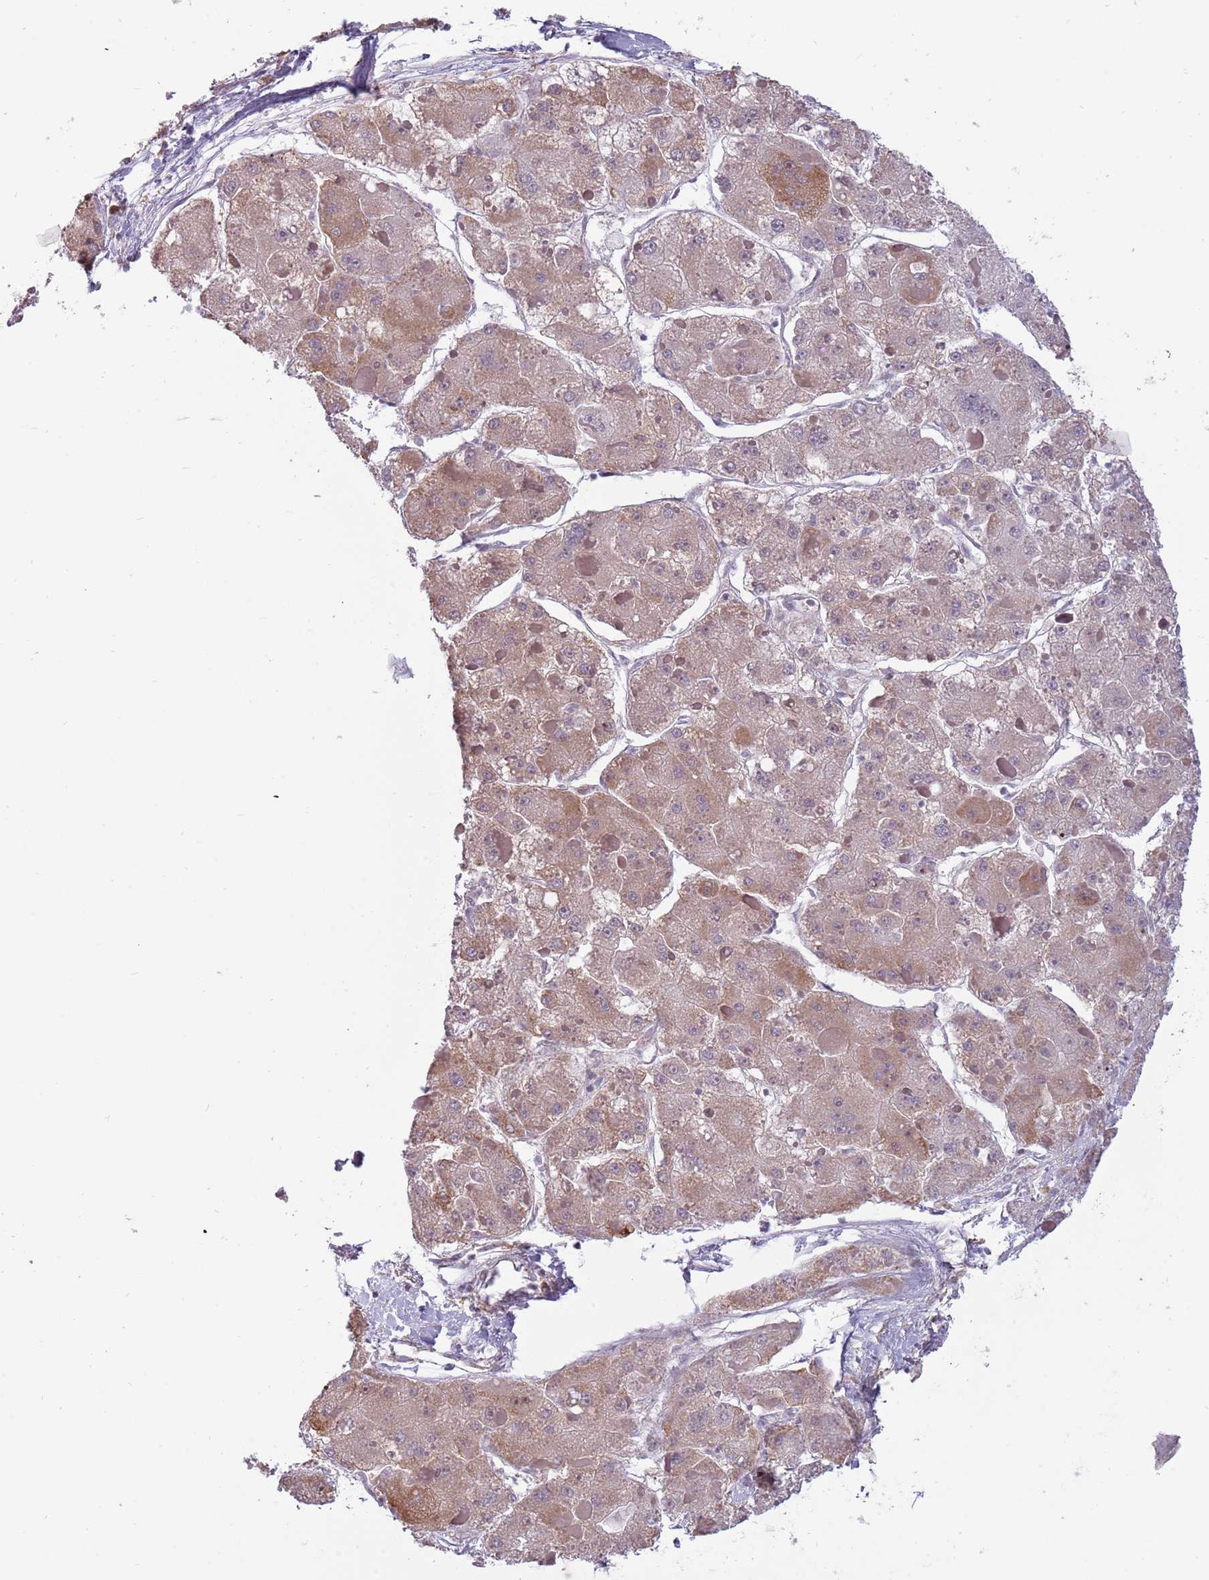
{"staining": {"intensity": "moderate", "quantity": "<25%", "location": "cytoplasmic/membranous"}, "tissue": "liver cancer", "cell_type": "Tumor cells", "image_type": "cancer", "snomed": [{"axis": "morphology", "description": "Carcinoma, Hepatocellular, NOS"}, {"axis": "topography", "description": "Liver"}], "caption": "Liver cancer stained with a protein marker shows moderate staining in tumor cells.", "gene": "BARD1", "patient": {"sex": "female", "age": 73}}